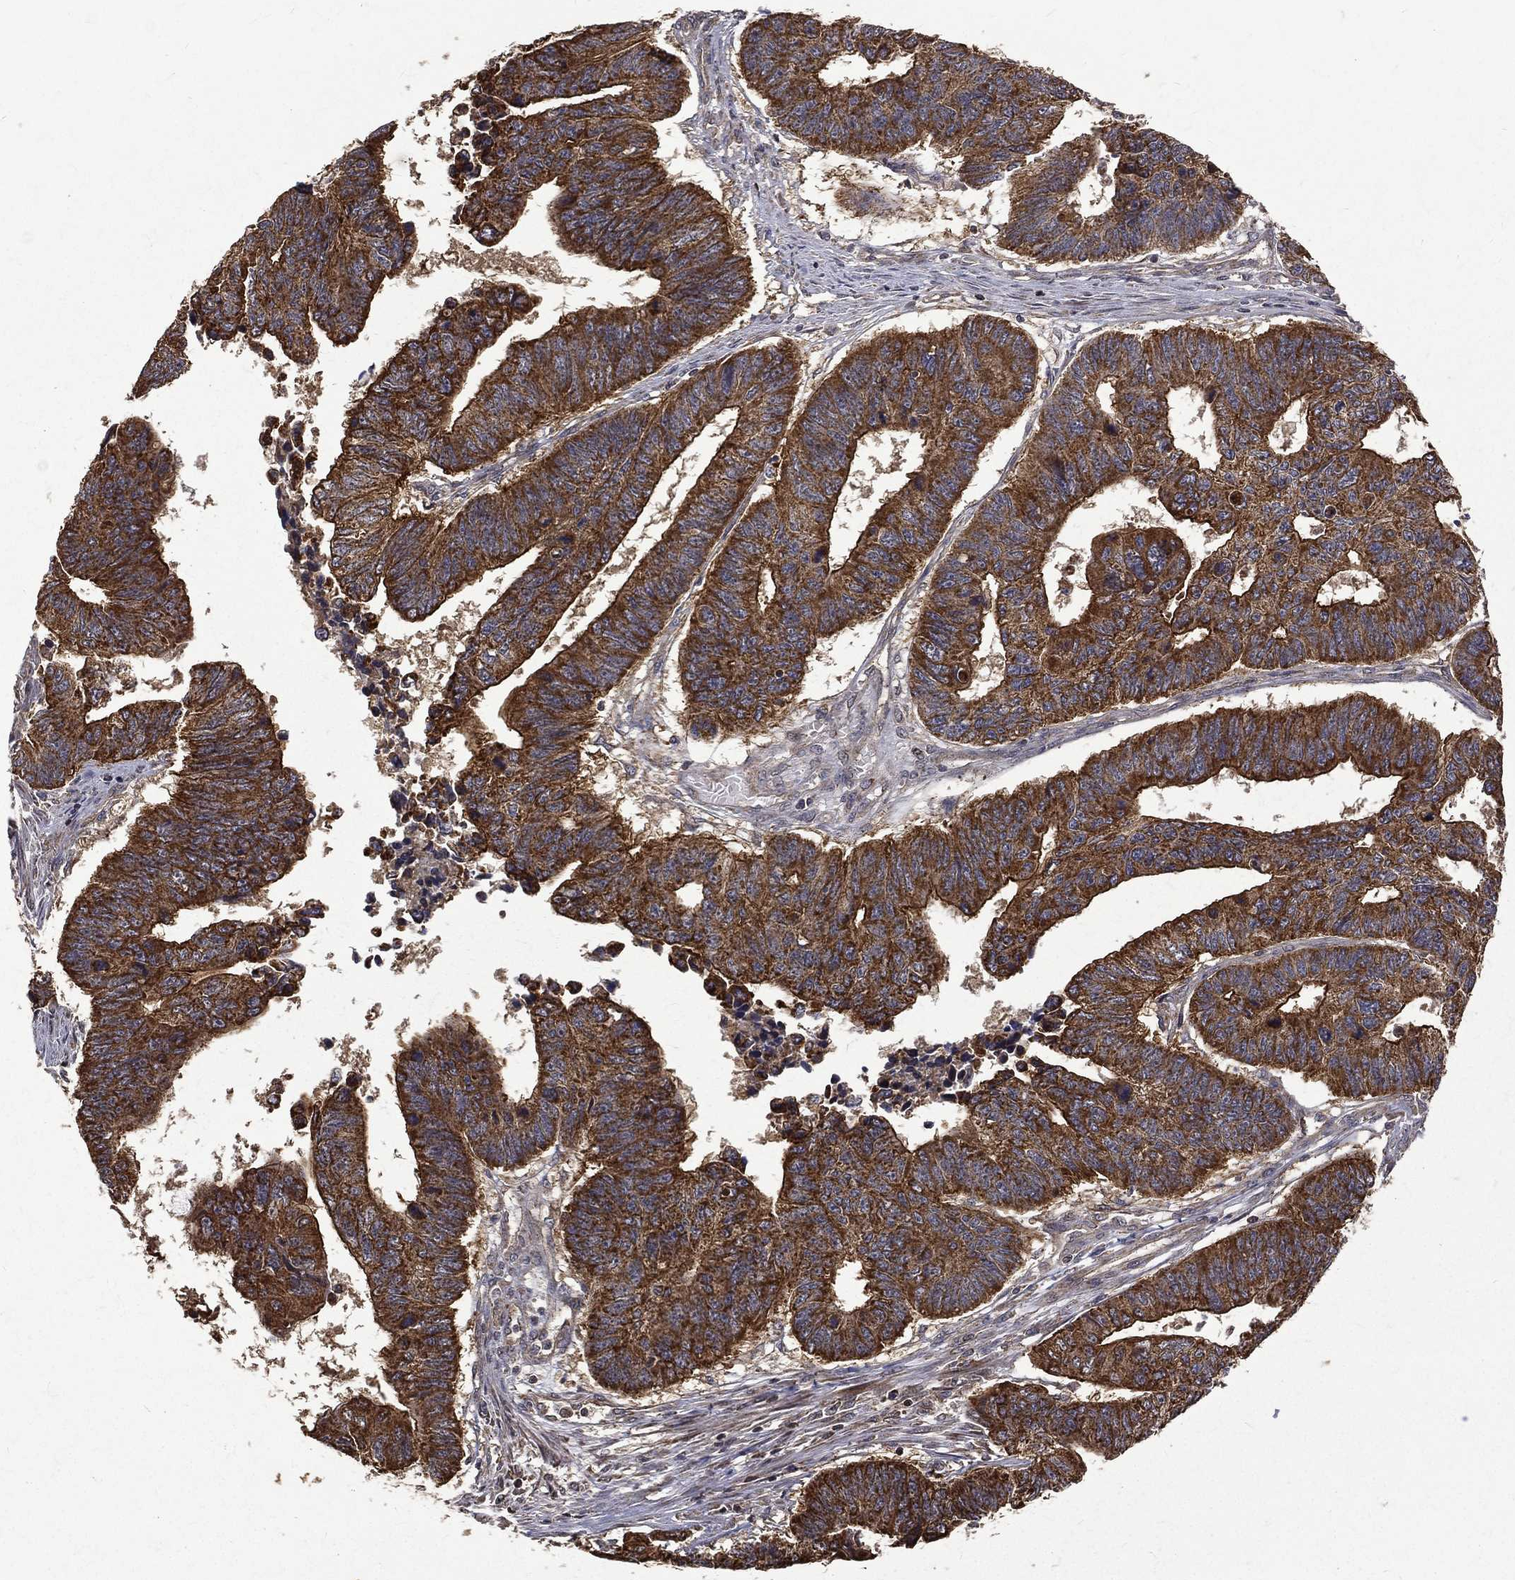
{"staining": {"intensity": "strong", "quantity": ">75%", "location": "cytoplasmic/membranous"}, "tissue": "colorectal cancer", "cell_type": "Tumor cells", "image_type": "cancer", "snomed": [{"axis": "morphology", "description": "Adenocarcinoma, NOS"}, {"axis": "topography", "description": "Rectum"}], "caption": "Tumor cells show high levels of strong cytoplasmic/membranous staining in about >75% of cells in human colorectal cancer. The protein is stained brown, and the nuclei are stained in blue (DAB IHC with brightfield microscopy, high magnification).", "gene": "RPGR", "patient": {"sex": "female", "age": 85}}